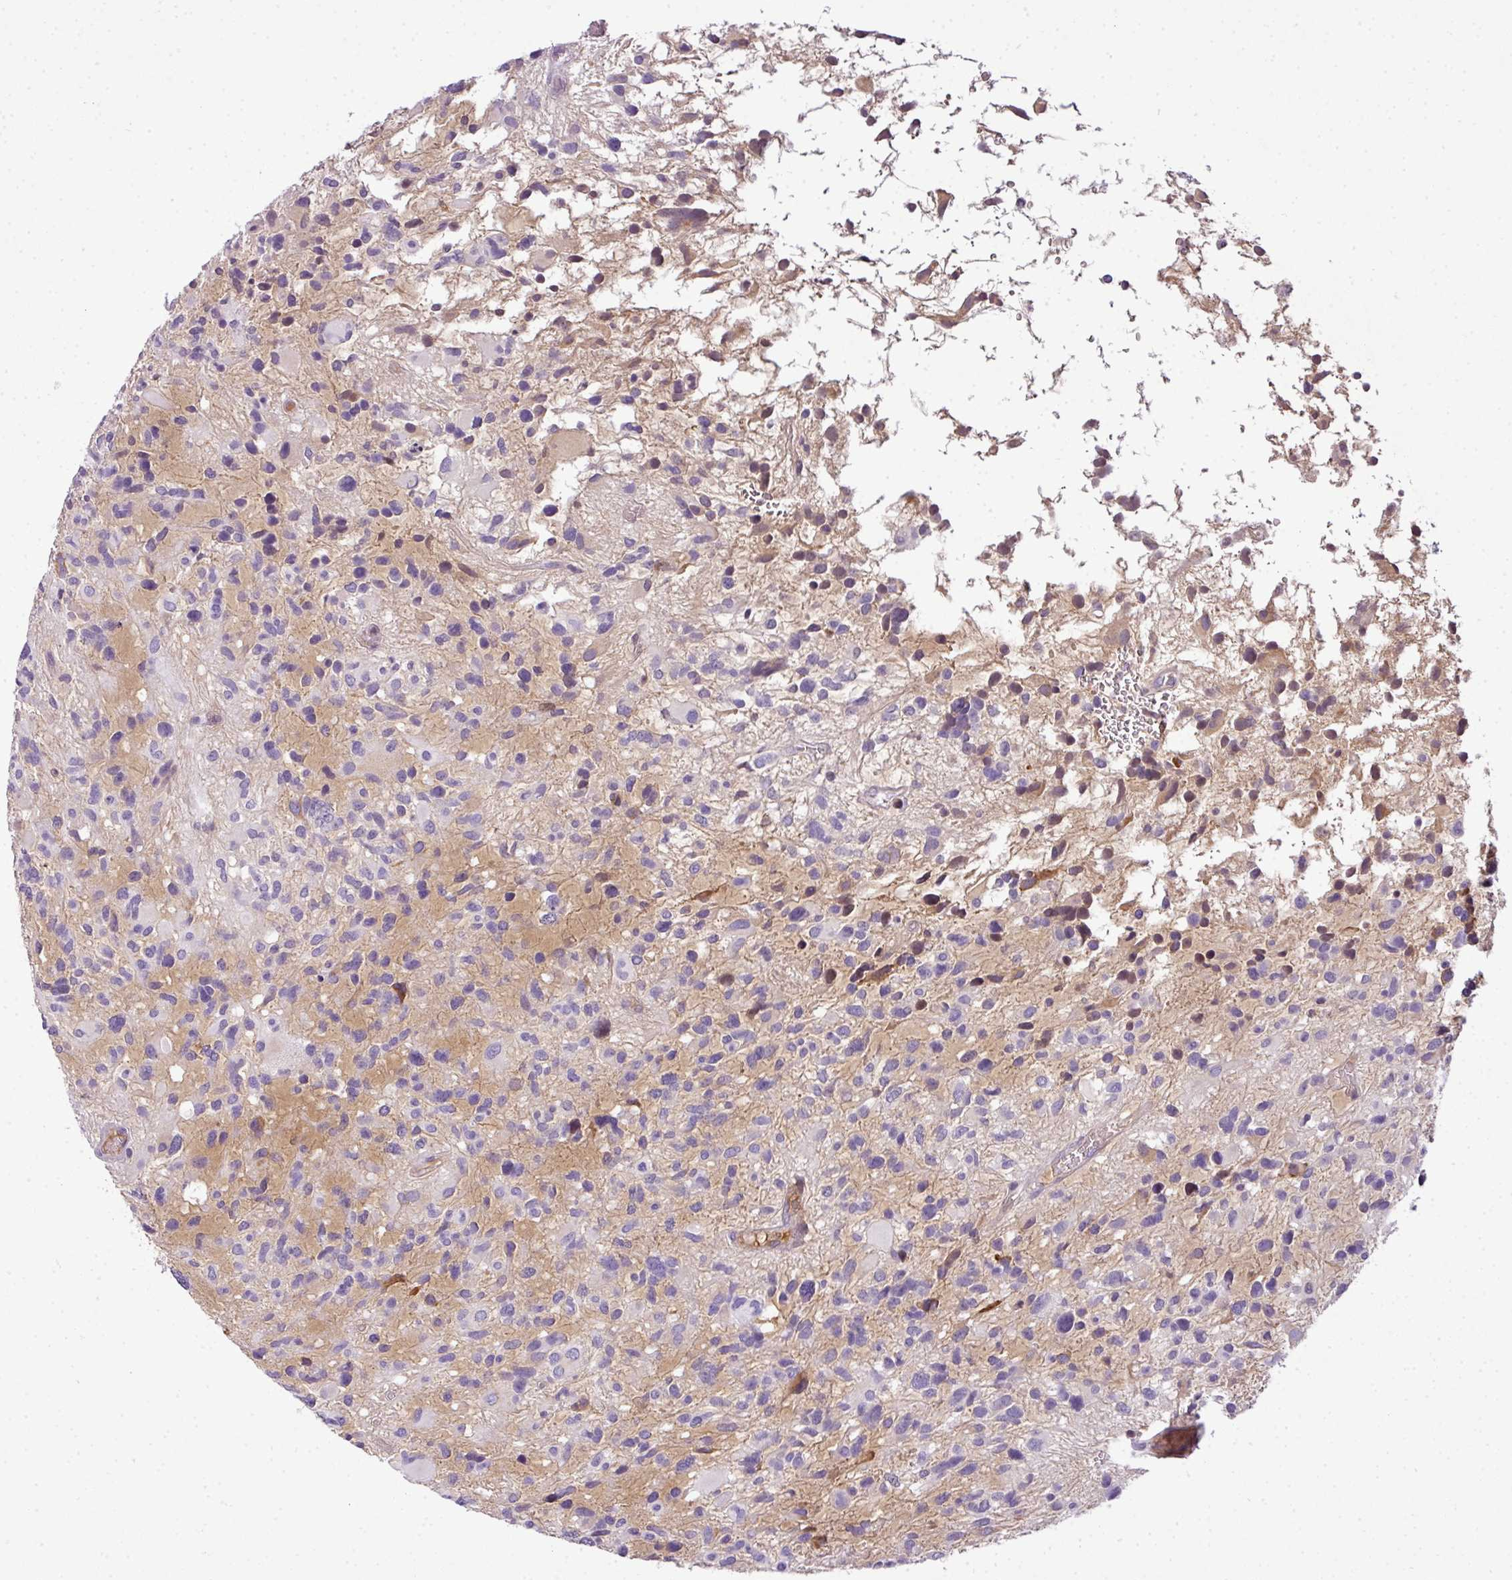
{"staining": {"intensity": "negative", "quantity": "none", "location": "none"}, "tissue": "glioma", "cell_type": "Tumor cells", "image_type": "cancer", "snomed": [{"axis": "morphology", "description": "Glioma, malignant, High grade"}, {"axis": "topography", "description": "Brain"}], "caption": "Immunohistochemical staining of glioma demonstrates no significant staining in tumor cells.", "gene": "C4B", "patient": {"sex": "female", "age": 11}}